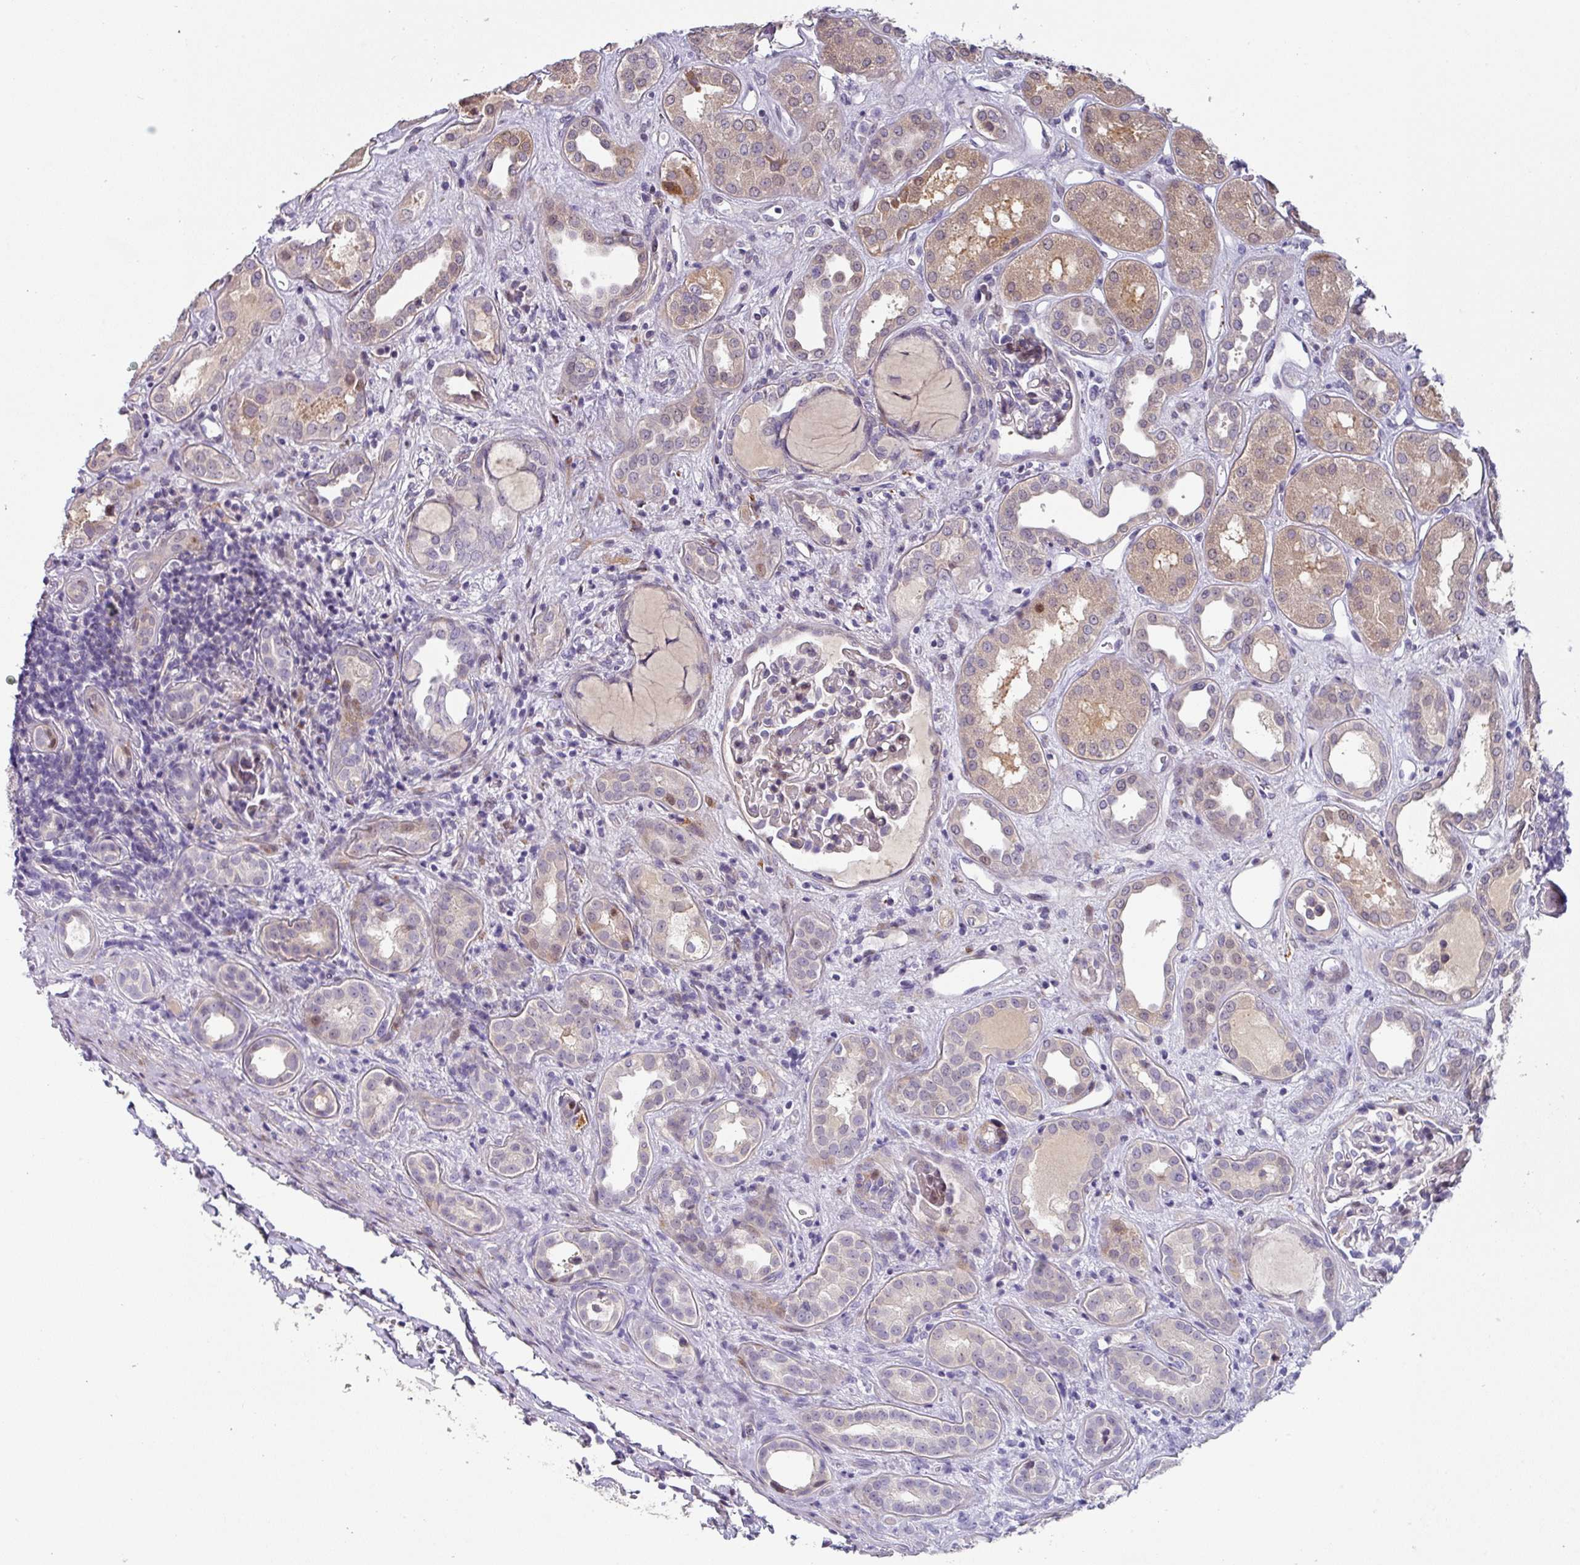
{"staining": {"intensity": "negative", "quantity": "none", "location": "none"}, "tissue": "kidney", "cell_type": "Cells in glomeruli", "image_type": "normal", "snomed": [{"axis": "morphology", "description": "Normal tissue, NOS"}, {"axis": "topography", "description": "Kidney"}], "caption": "Immunohistochemistry histopathology image of benign kidney: human kidney stained with DAB (3,3'-diaminobenzidine) exhibits no significant protein staining in cells in glomeruli.", "gene": "KLHL3", "patient": {"sex": "male", "age": 59}}